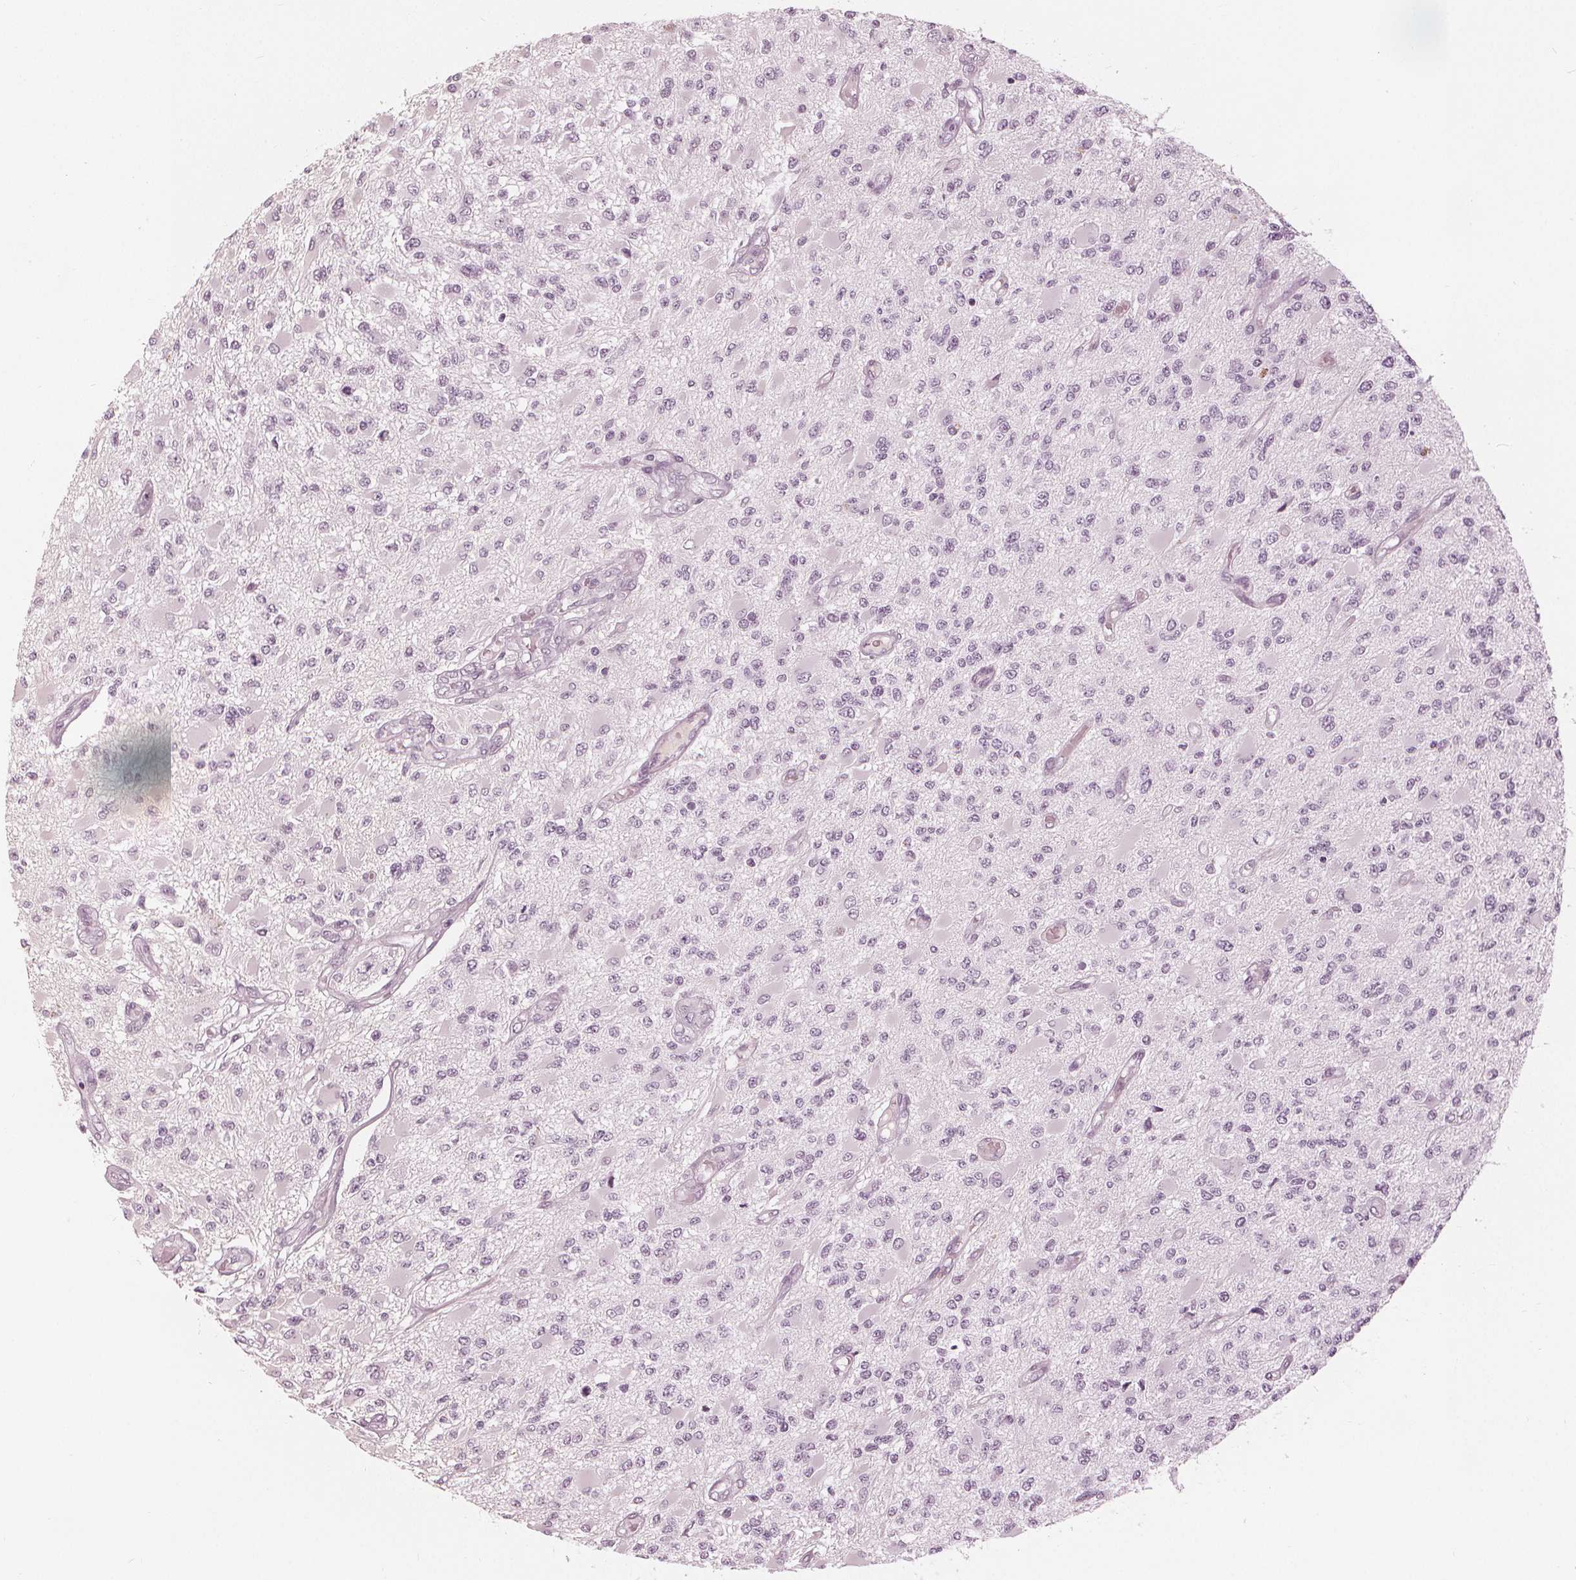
{"staining": {"intensity": "negative", "quantity": "none", "location": "none"}, "tissue": "glioma", "cell_type": "Tumor cells", "image_type": "cancer", "snomed": [{"axis": "morphology", "description": "Glioma, malignant, High grade"}, {"axis": "topography", "description": "Brain"}], "caption": "Tumor cells show no significant expression in high-grade glioma (malignant).", "gene": "PAEP", "patient": {"sex": "female", "age": 63}}